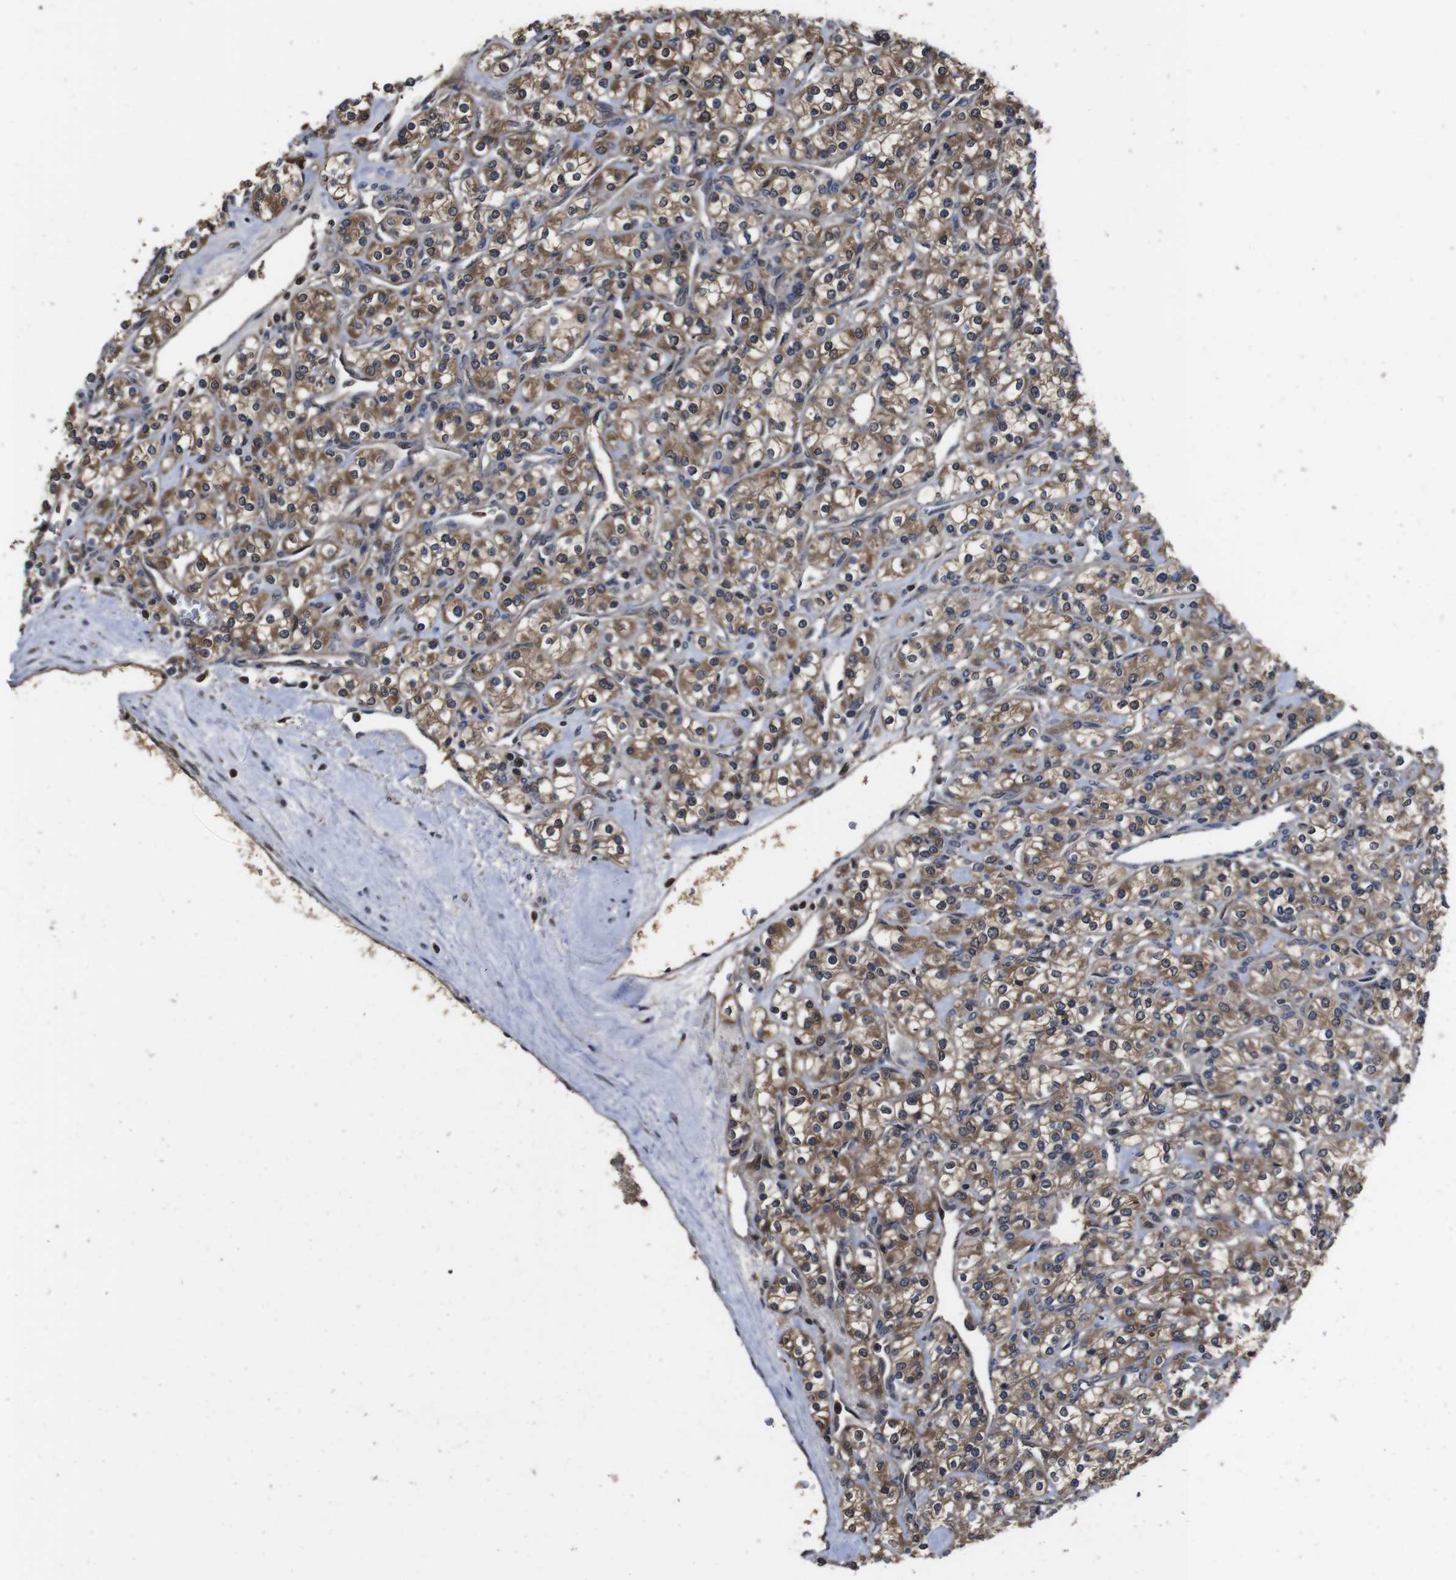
{"staining": {"intensity": "moderate", "quantity": ">75%", "location": "cytoplasmic/membranous"}, "tissue": "renal cancer", "cell_type": "Tumor cells", "image_type": "cancer", "snomed": [{"axis": "morphology", "description": "Adenocarcinoma, NOS"}, {"axis": "topography", "description": "Kidney"}], "caption": "Protein expression by IHC exhibits moderate cytoplasmic/membranous positivity in approximately >75% of tumor cells in renal cancer.", "gene": "CXCL11", "patient": {"sex": "male", "age": 77}}